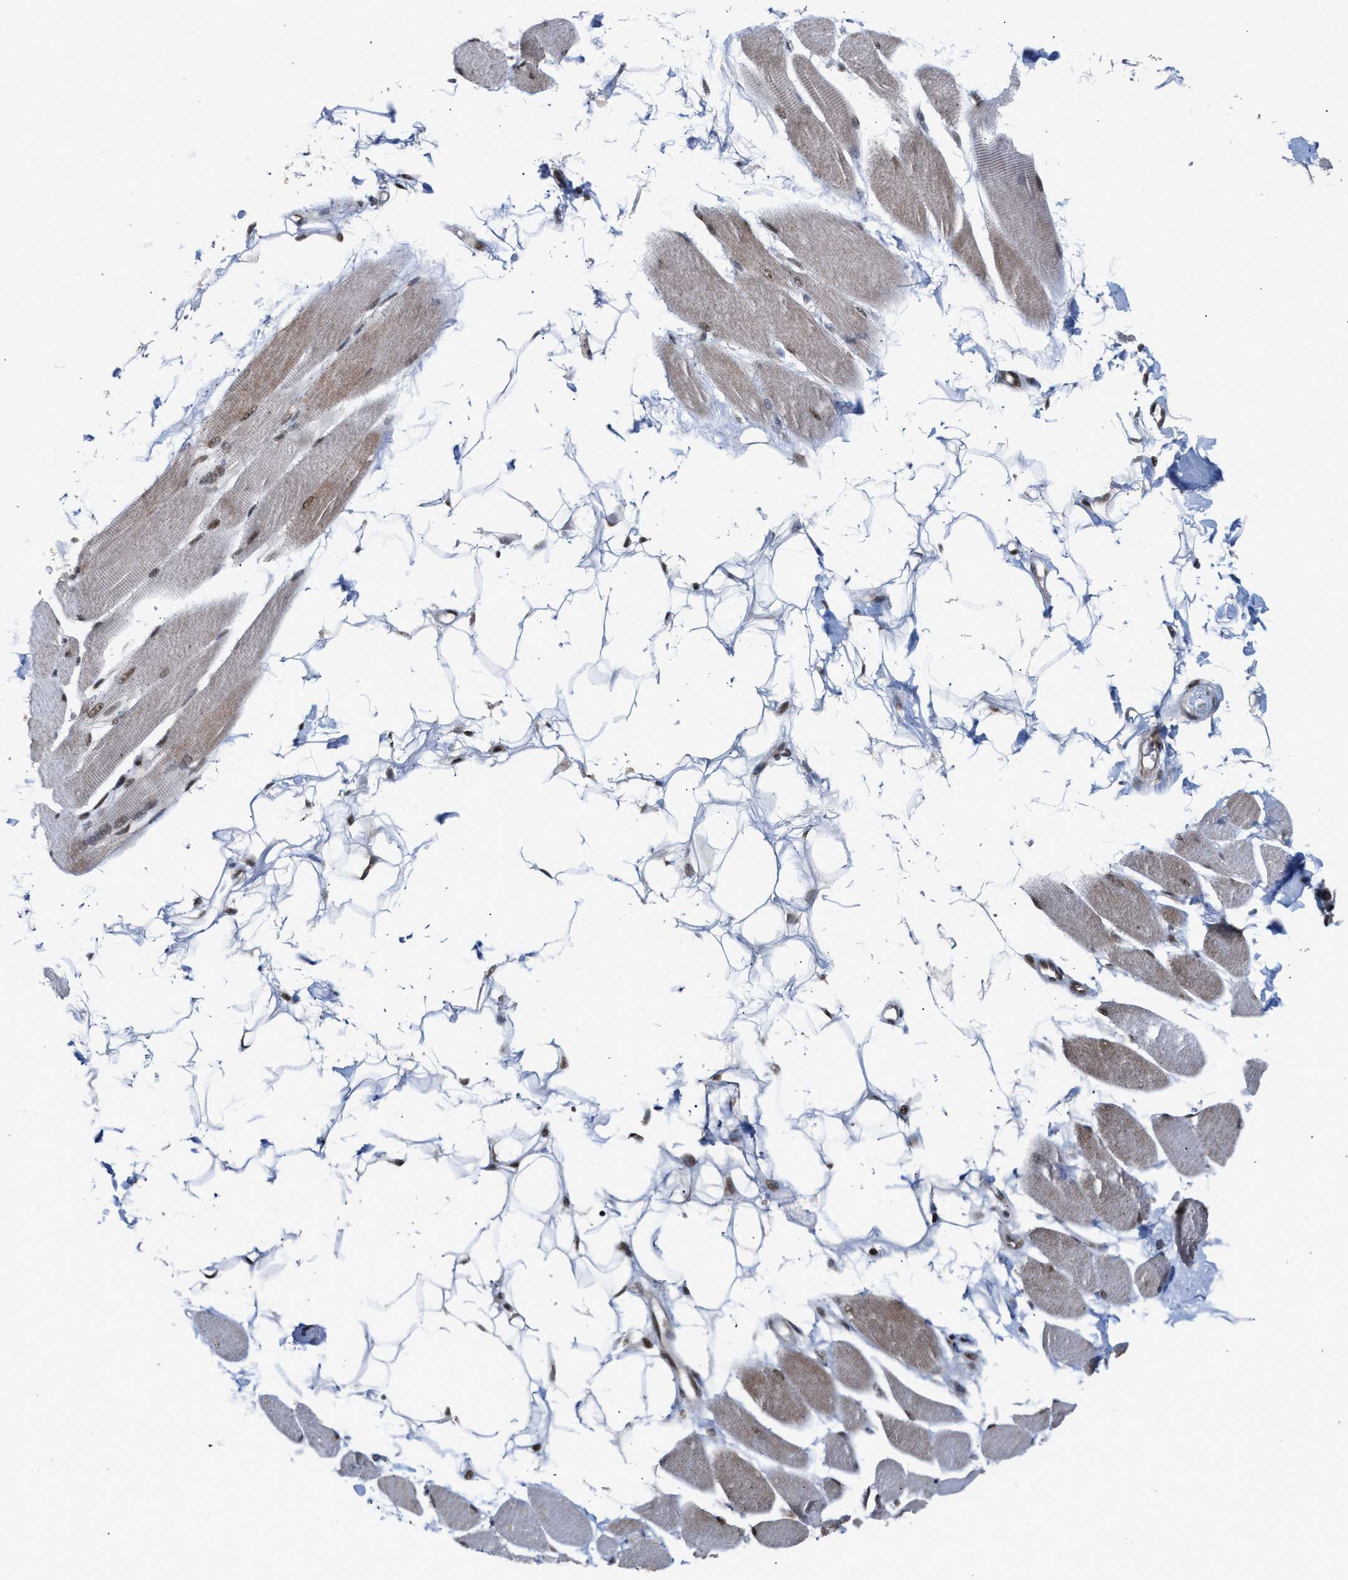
{"staining": {"intensity": "moderate", "quantity": ">75%", "location": "cytoplasmic/membranous,nuclear"}, "tissue": "skeletal muscle", "cell_type": "Myocytes", "image_type": "normal", "snomed": [{"axis": "morphology", "description": "Normal tissue, NOS"}, {"axis": "topography", "description": "Skeletal muscle"}, {"axis": "topography", "description": "Peripheral nerve tissue"}], "caption": "IHC (DAB) staining of normal human skeletal muscle displays moderate cytoplasmic/membranous,nuclear protein staining in about >75% of myocytes.", "gene": "EIF4A3", "patient": {"sex": "female", "age": 84}}